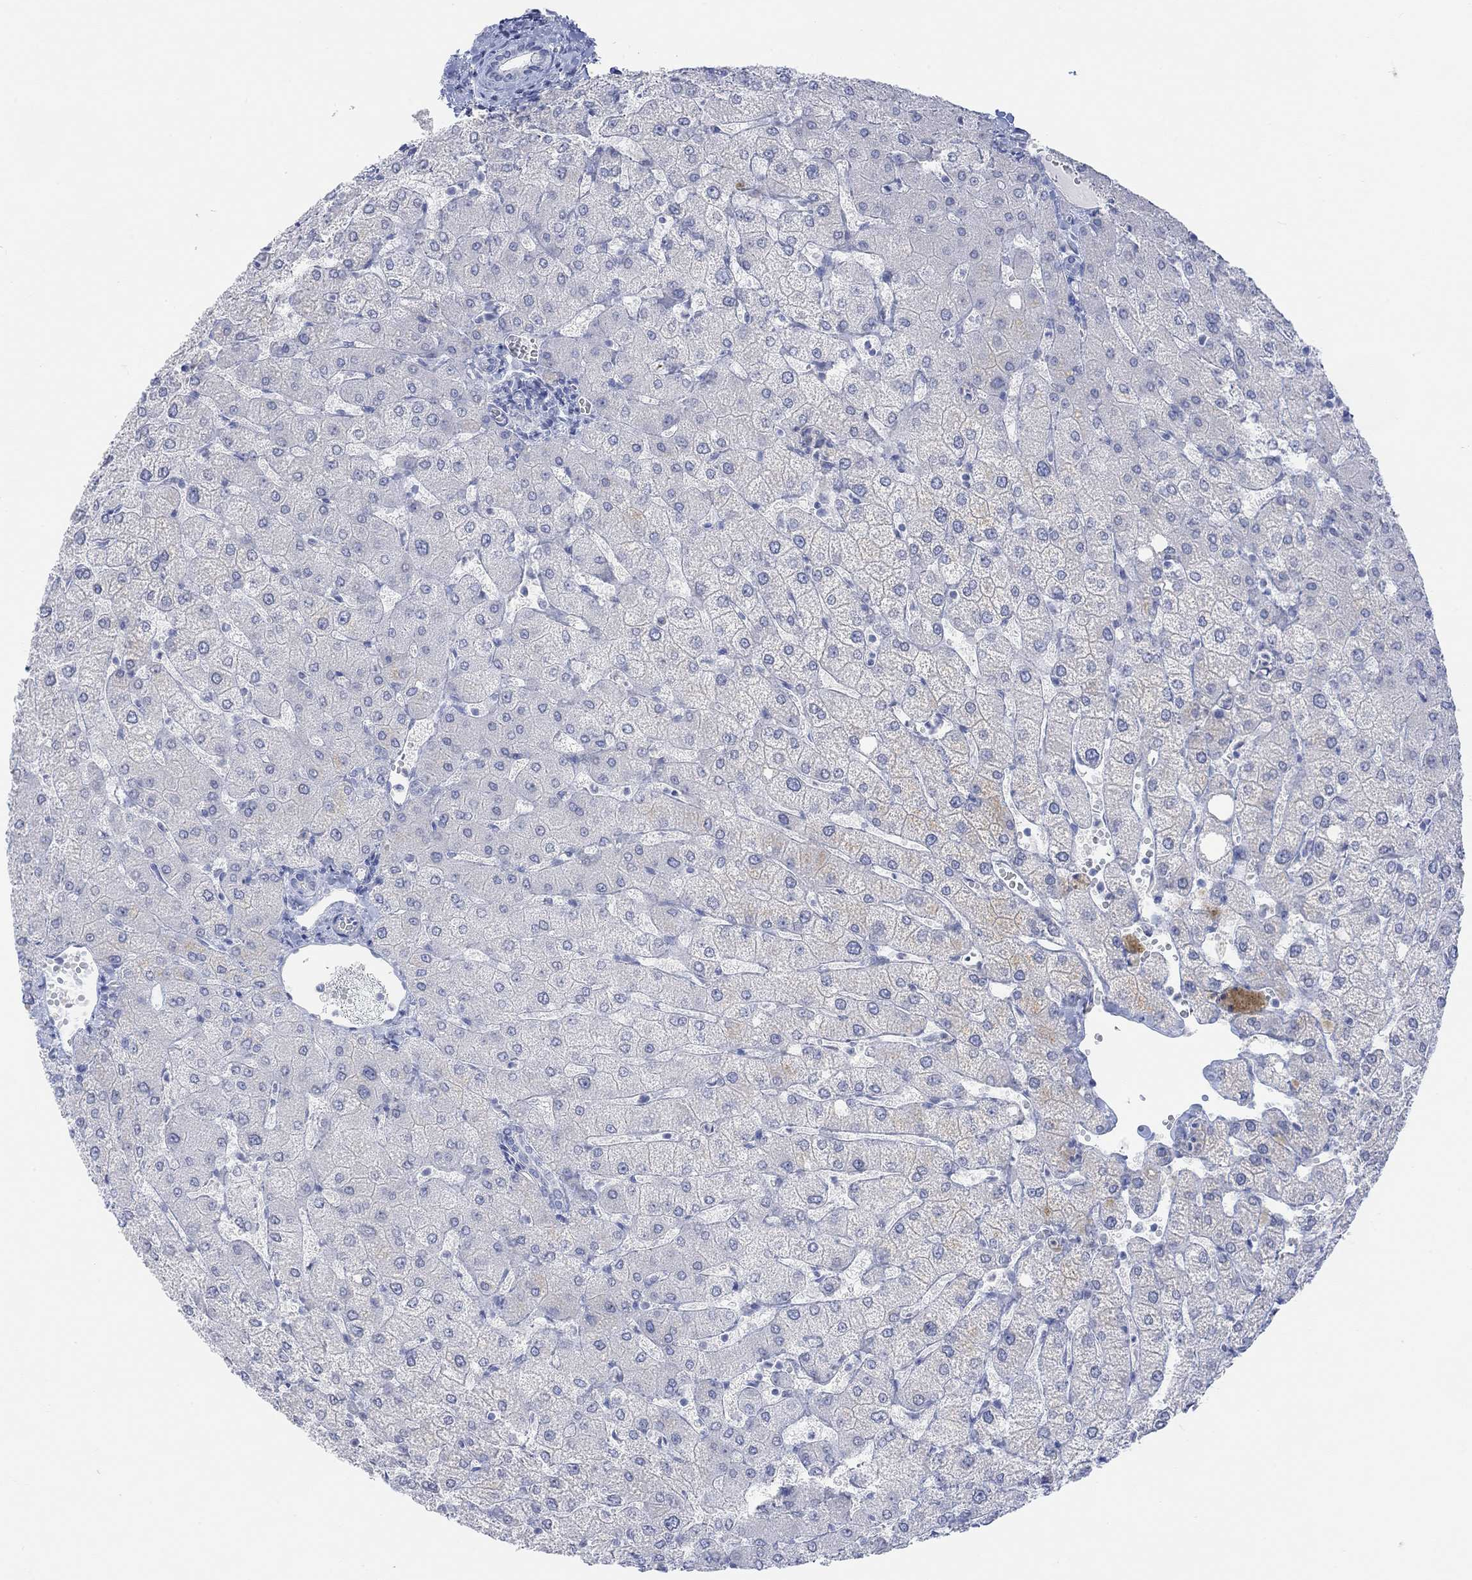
{"staining": {"intensity": "negative", "quantity": "none", "location": "none"}, "tissue": "liver", "cell_type": "Cholangiocytes", "image_type": "normal", "snomed": [{"axis": "morphology", "description": "Normal tissue, NOS"}, {"axis": "topography", "description": "Liver"}], "caption": "This is a histopathology image of immunohistochemistry staining of benign liver, which shows no expression in cholangiocytes. The staining was performed using DAB (3,3'-diaminobenzidine) to visualize the protein expression in brown, while the nuclei were stained in blue with hematoxylin (Magnification: 20x).", "gene": "AK8", "patient": {"sex": "female", "age": 54}}